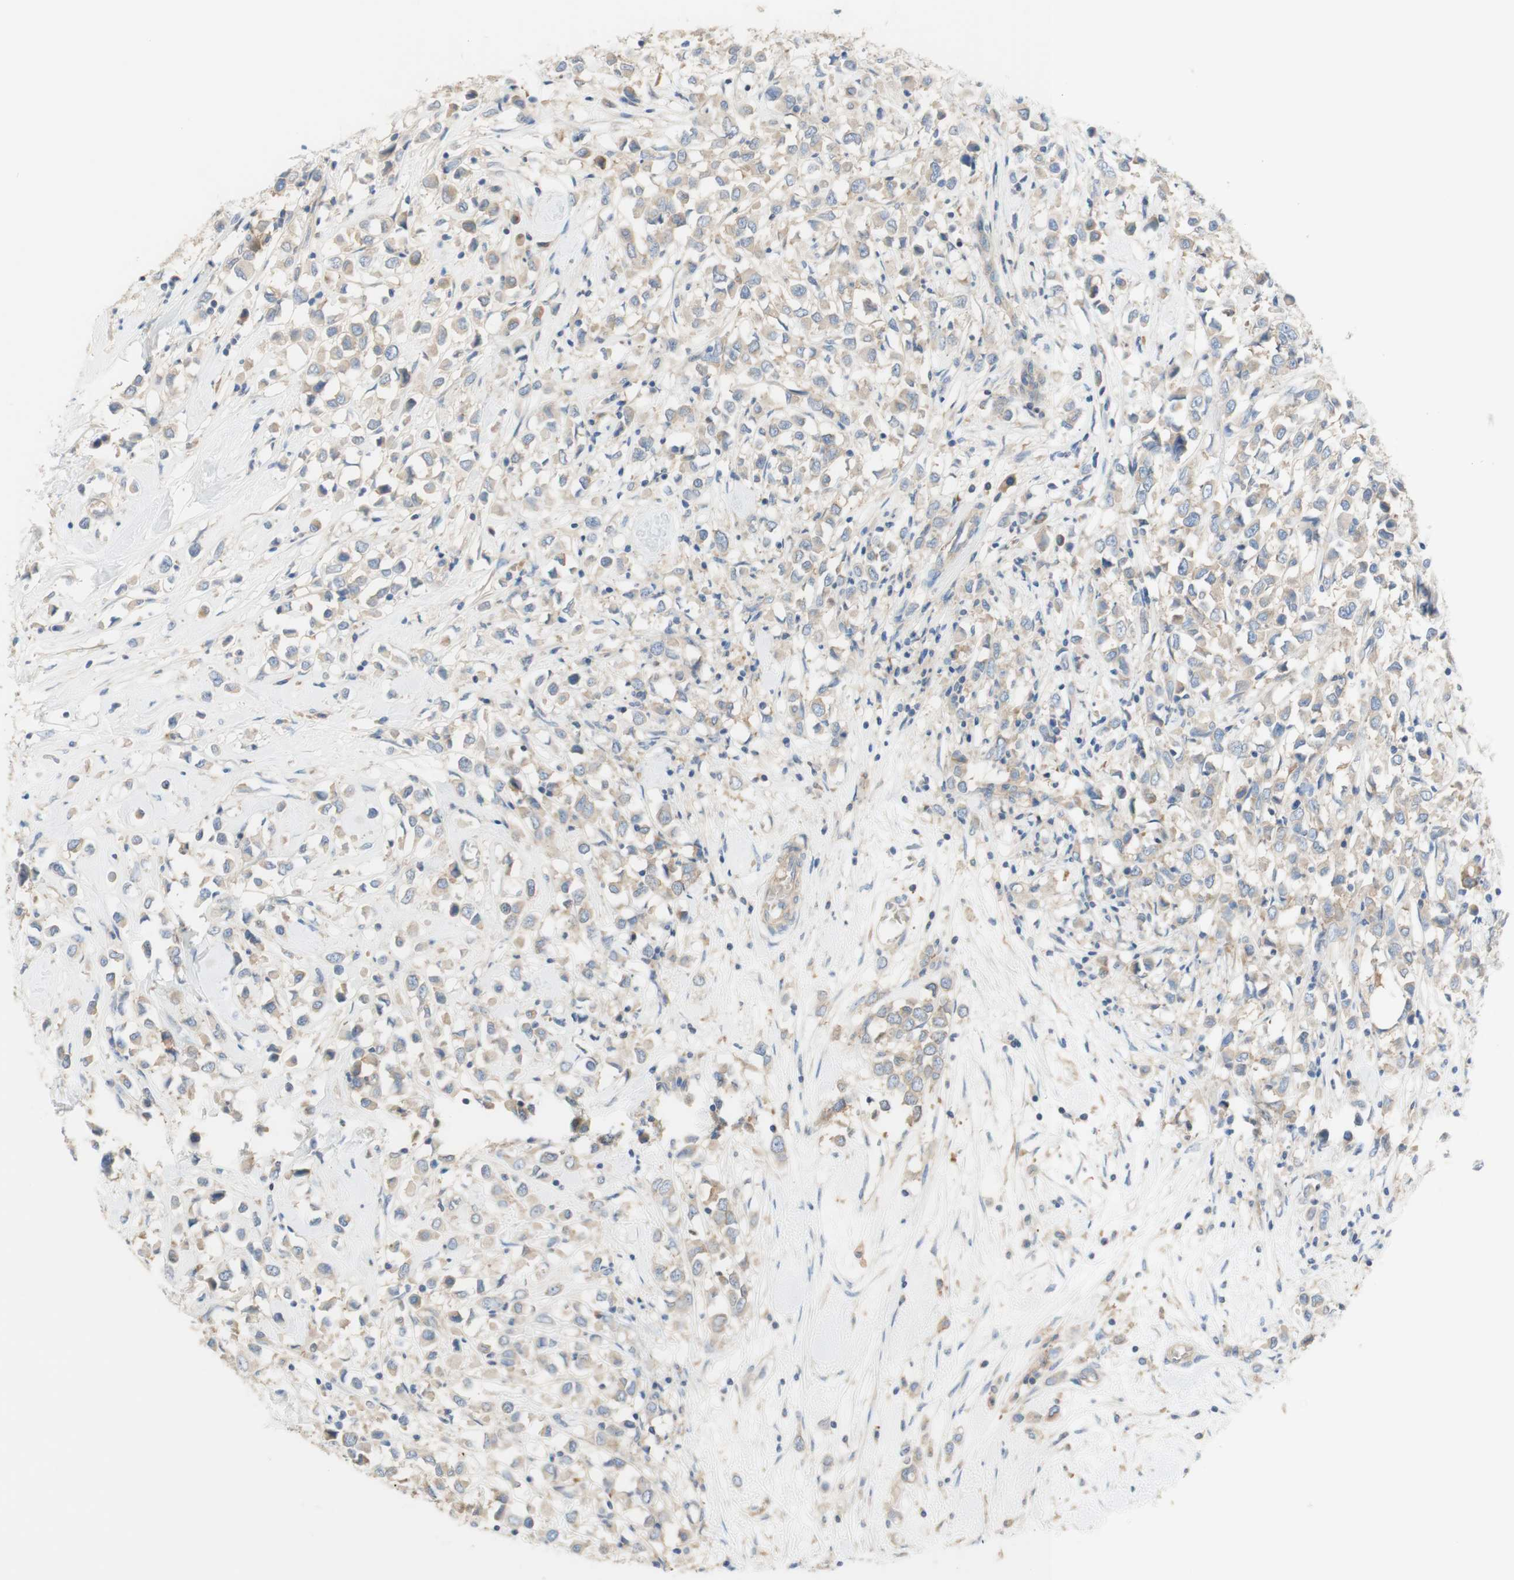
{"staining": {"intensity": "weak", "quantity": ">75%", "location": "cytoplasmic/membranous"}, "tissue": "breast cancer", "cell_type": "Tumor cells", "image_type": "cancer", "snomed": [{"axis": "morphology", "description": "Duct carcinoma"}, {"axis": "topography", "description": "Breast"}], "caption": "Breast cancer (intraductal carcinoma) stained with a brown dye shows weak cytoplasmic/membranous positive staining in about >75% of tumor cells.", "gene": "ATP2B1", "patient": {"sex": "female", "age": 61}}